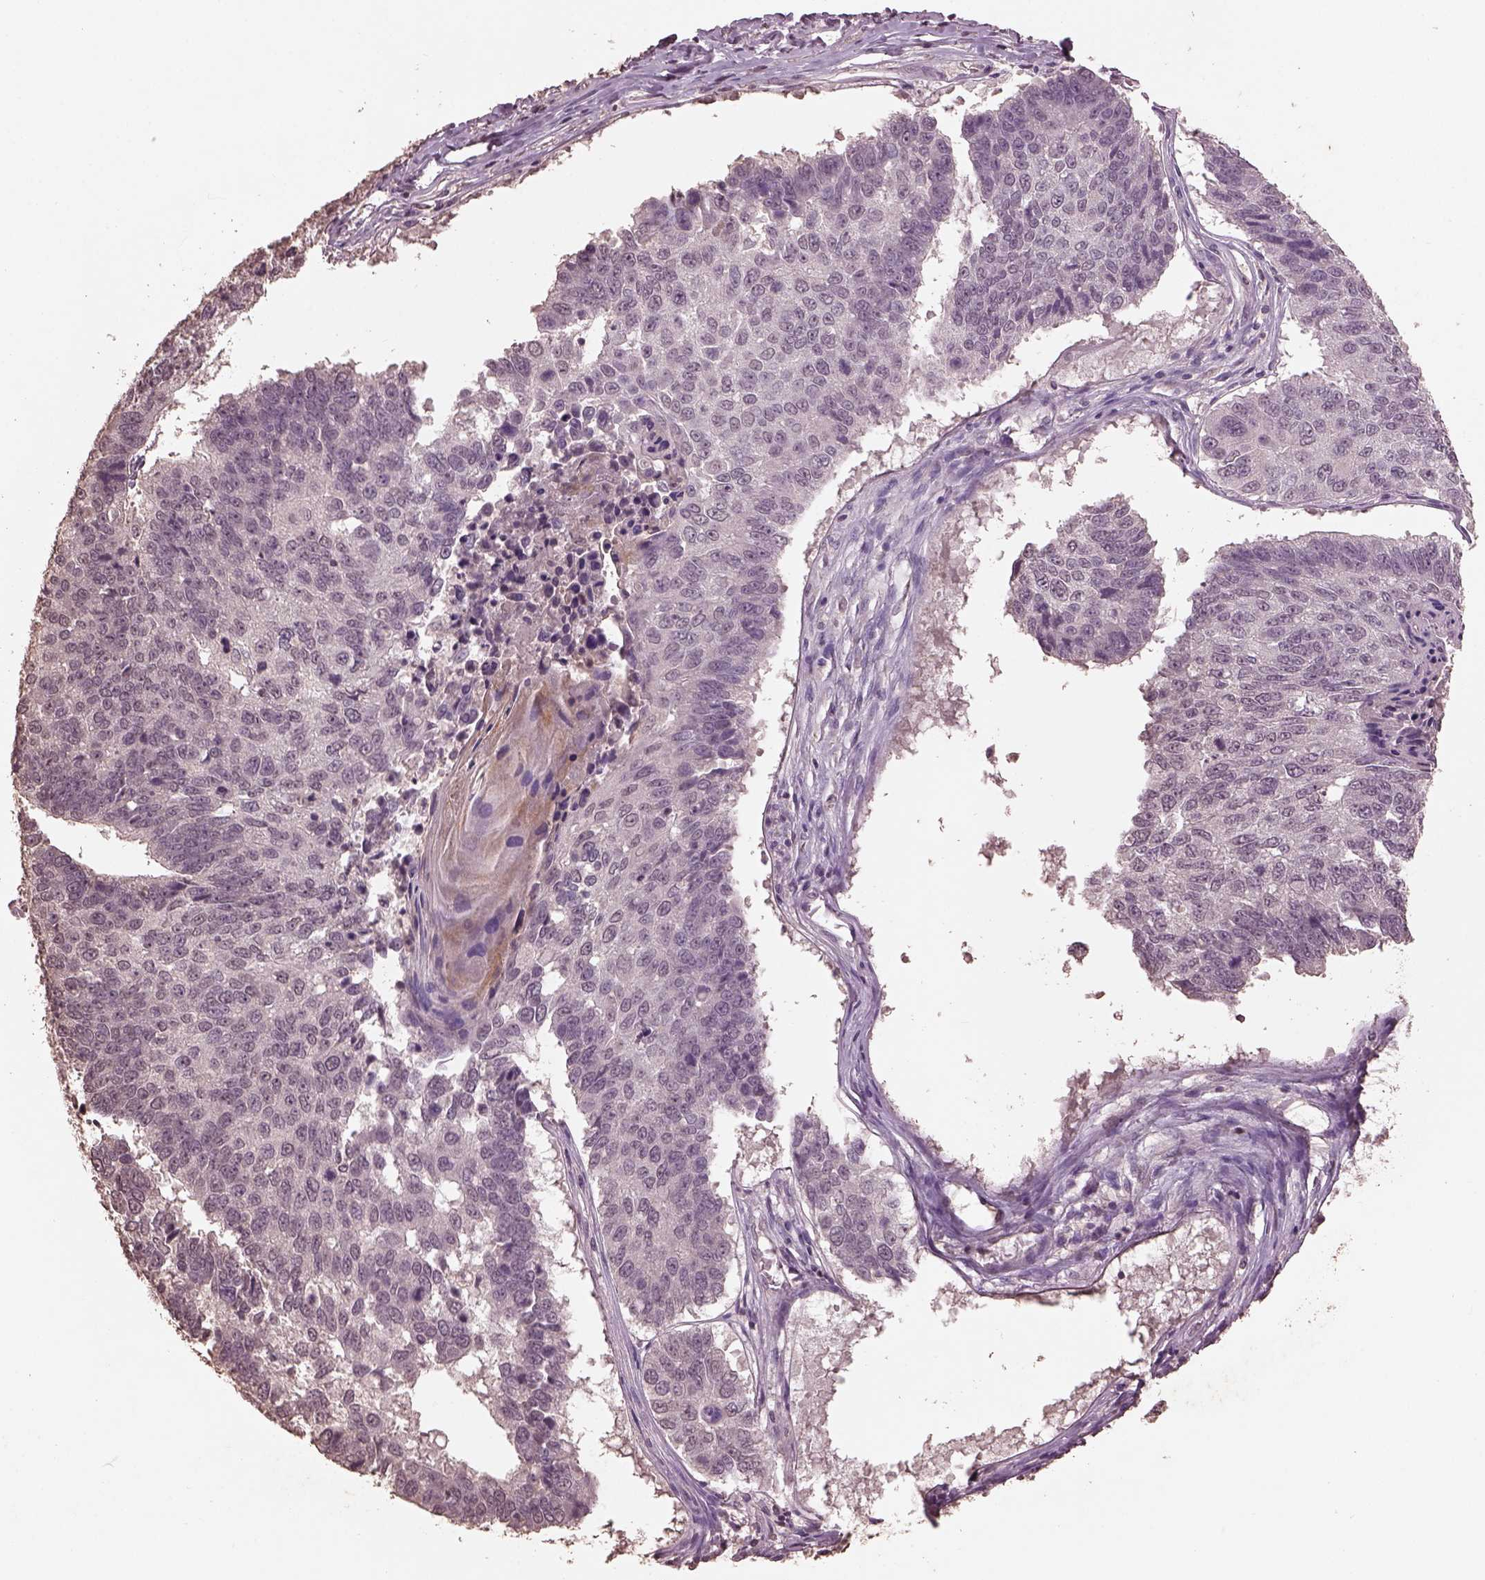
{"staining": {"intensity": "negative", "quantity": "none", "location": "none"}, "tissue": "lung cancer", "cell_type": "Tumor cells", "image_type": "cancer", "snomed": [{"axis": "morphology", "description": "Squamous cell carcinoma, NOS"}, {"axis": "topography", "description": "Lung"}], "caption": "Tumor cells show no significant positivity in lung squamous cell carcinoma.", "gene": "CPT1C", "patient": {"sex": "male", "age": 73}}